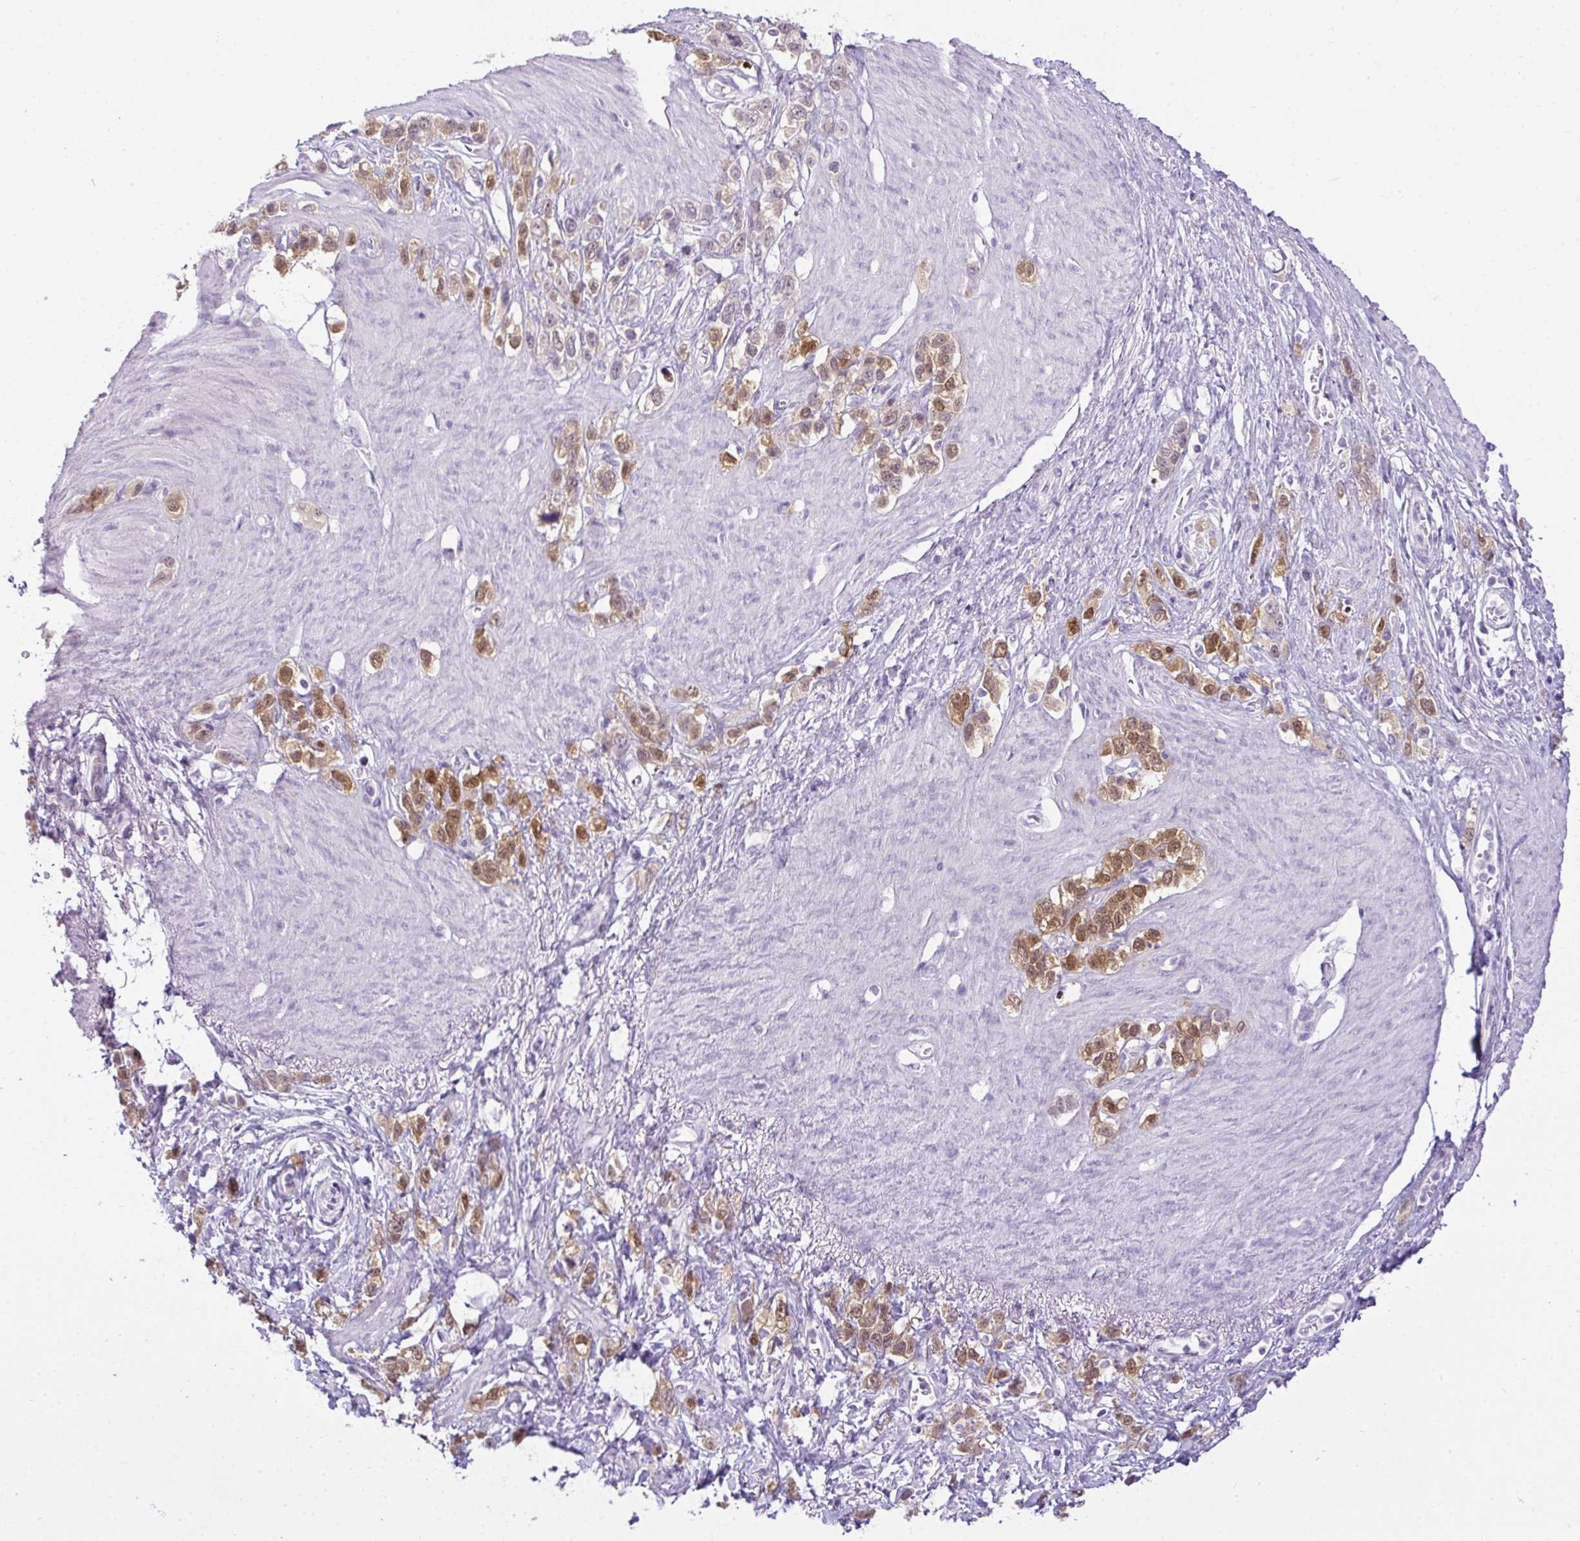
{"staining": {"intensity": "moderate", "quantity": ">75%", "location": "cytoplasmic/membranous,nuclear"}, "tissue": "stomach cancer", "cell_type": "Tumor cells", "image_type": "cancer", "snomed": [{"axis": "morphology", "description": "Adenocarcinoma, NOS"}, {"axis": "topography", "description": "Stomach"}], "caption": "This micrograph reveals IHC staining of stomach cancer, with medium moderate cytoplasmic/membranous and nuclear positivity in approximately >75% of tumor cells.", "gene": "CMPK1", "patient": {"sex": "female", "age": 65}}